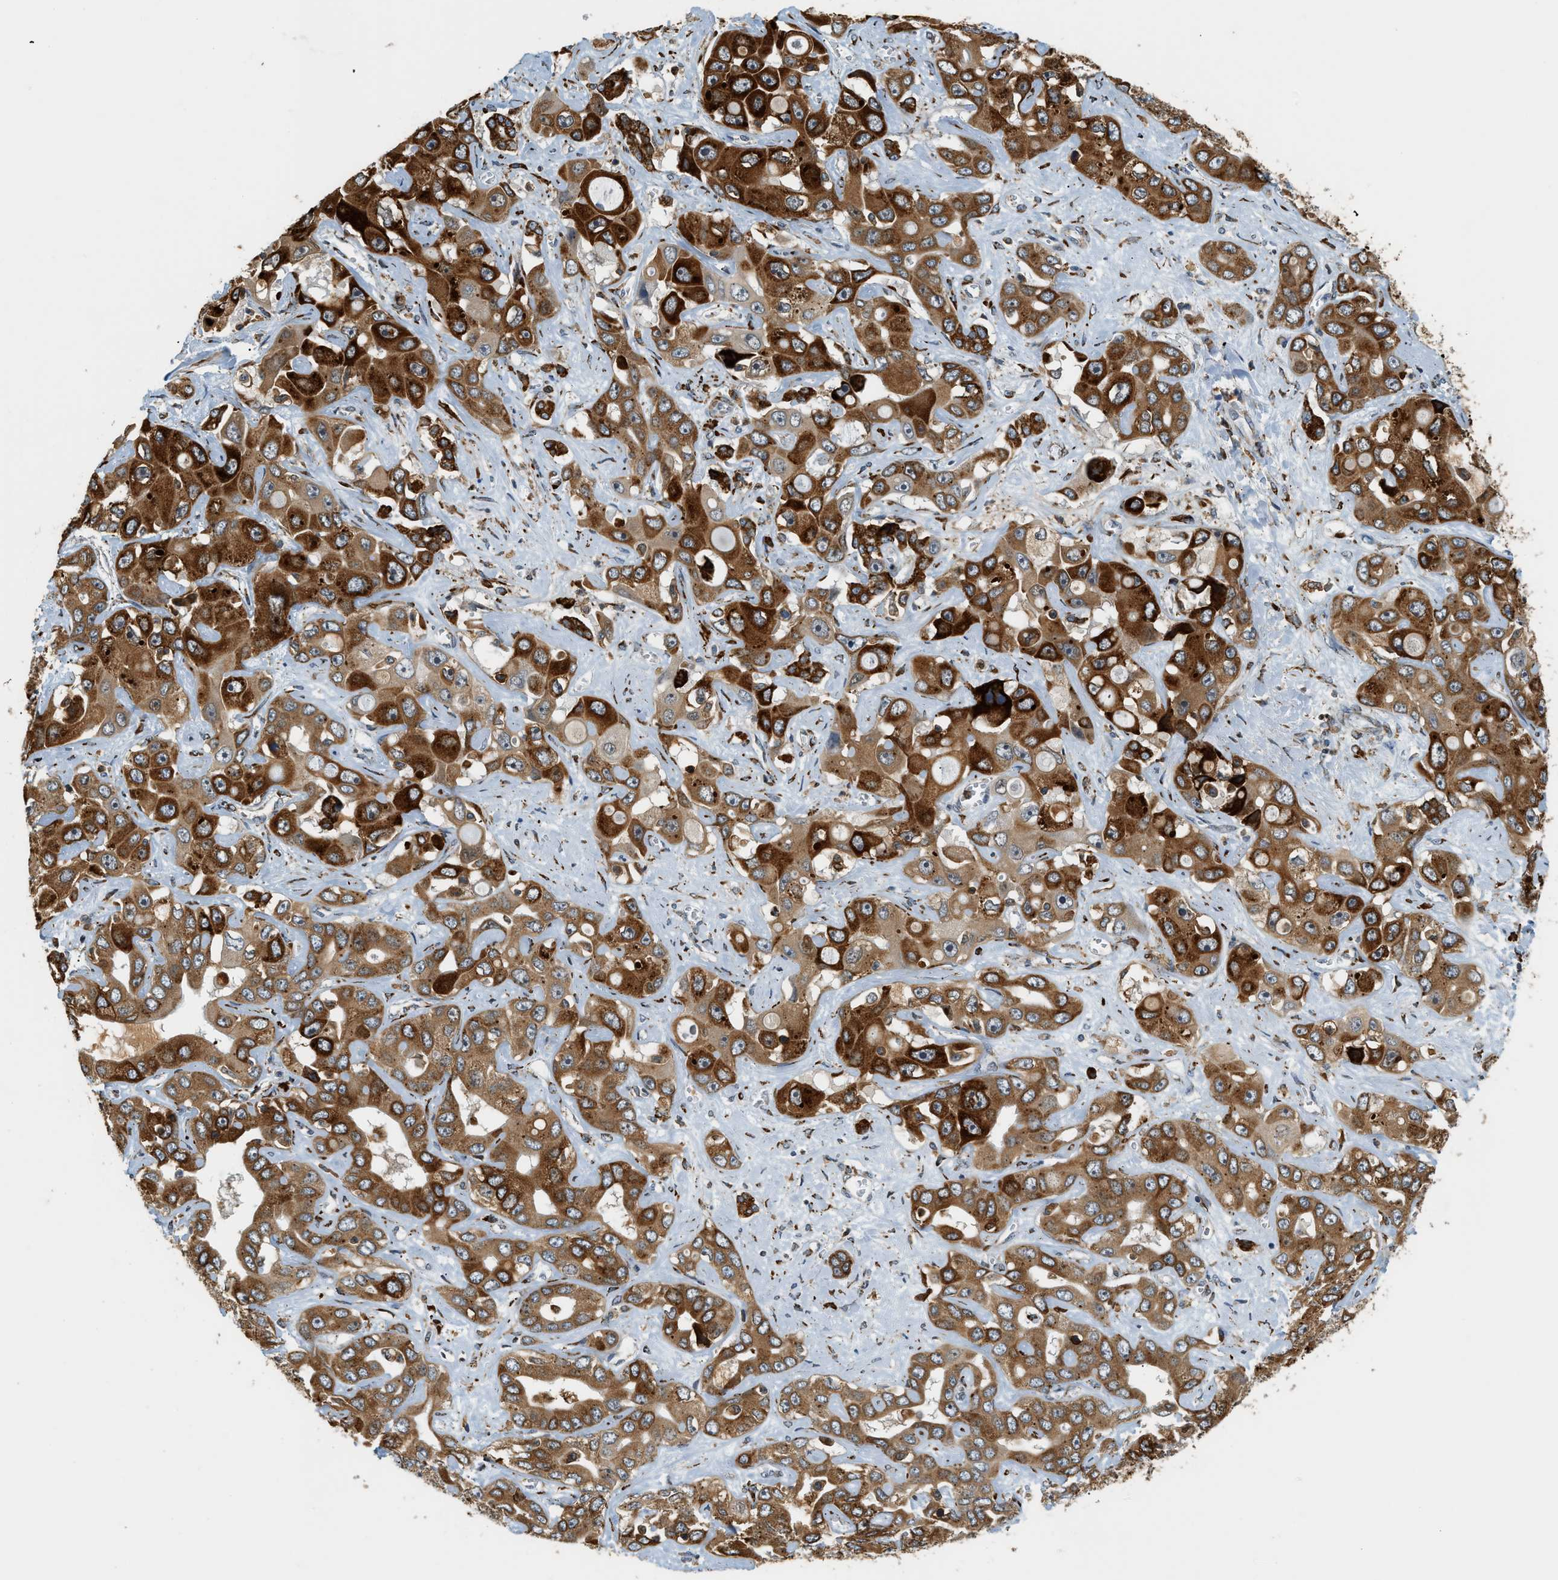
{"staining": {"intensity": "strong", "quantity": ">75%", "location": "cytoplasmic/membranous"}, "tissue": "liver cancer", "cell_type": "Tumor cells", "image_type": "cancer", "snomed": [{"axis": "morphology", "description": "Cholangiocarcinoma"}, {"axis": "topography", "description": "Liver"}], "caption": "Liver cancer was stained to show a protein in brown. There is high levels of strong cytoplasmic/membranous expression in approximately >75% of tumor cells. Immunohistochemistry stains the protein of interest in brown and the nuclei are stained blue.", "gene": "SEMA4D", "patient": {"sex": "female", "age": 52}}